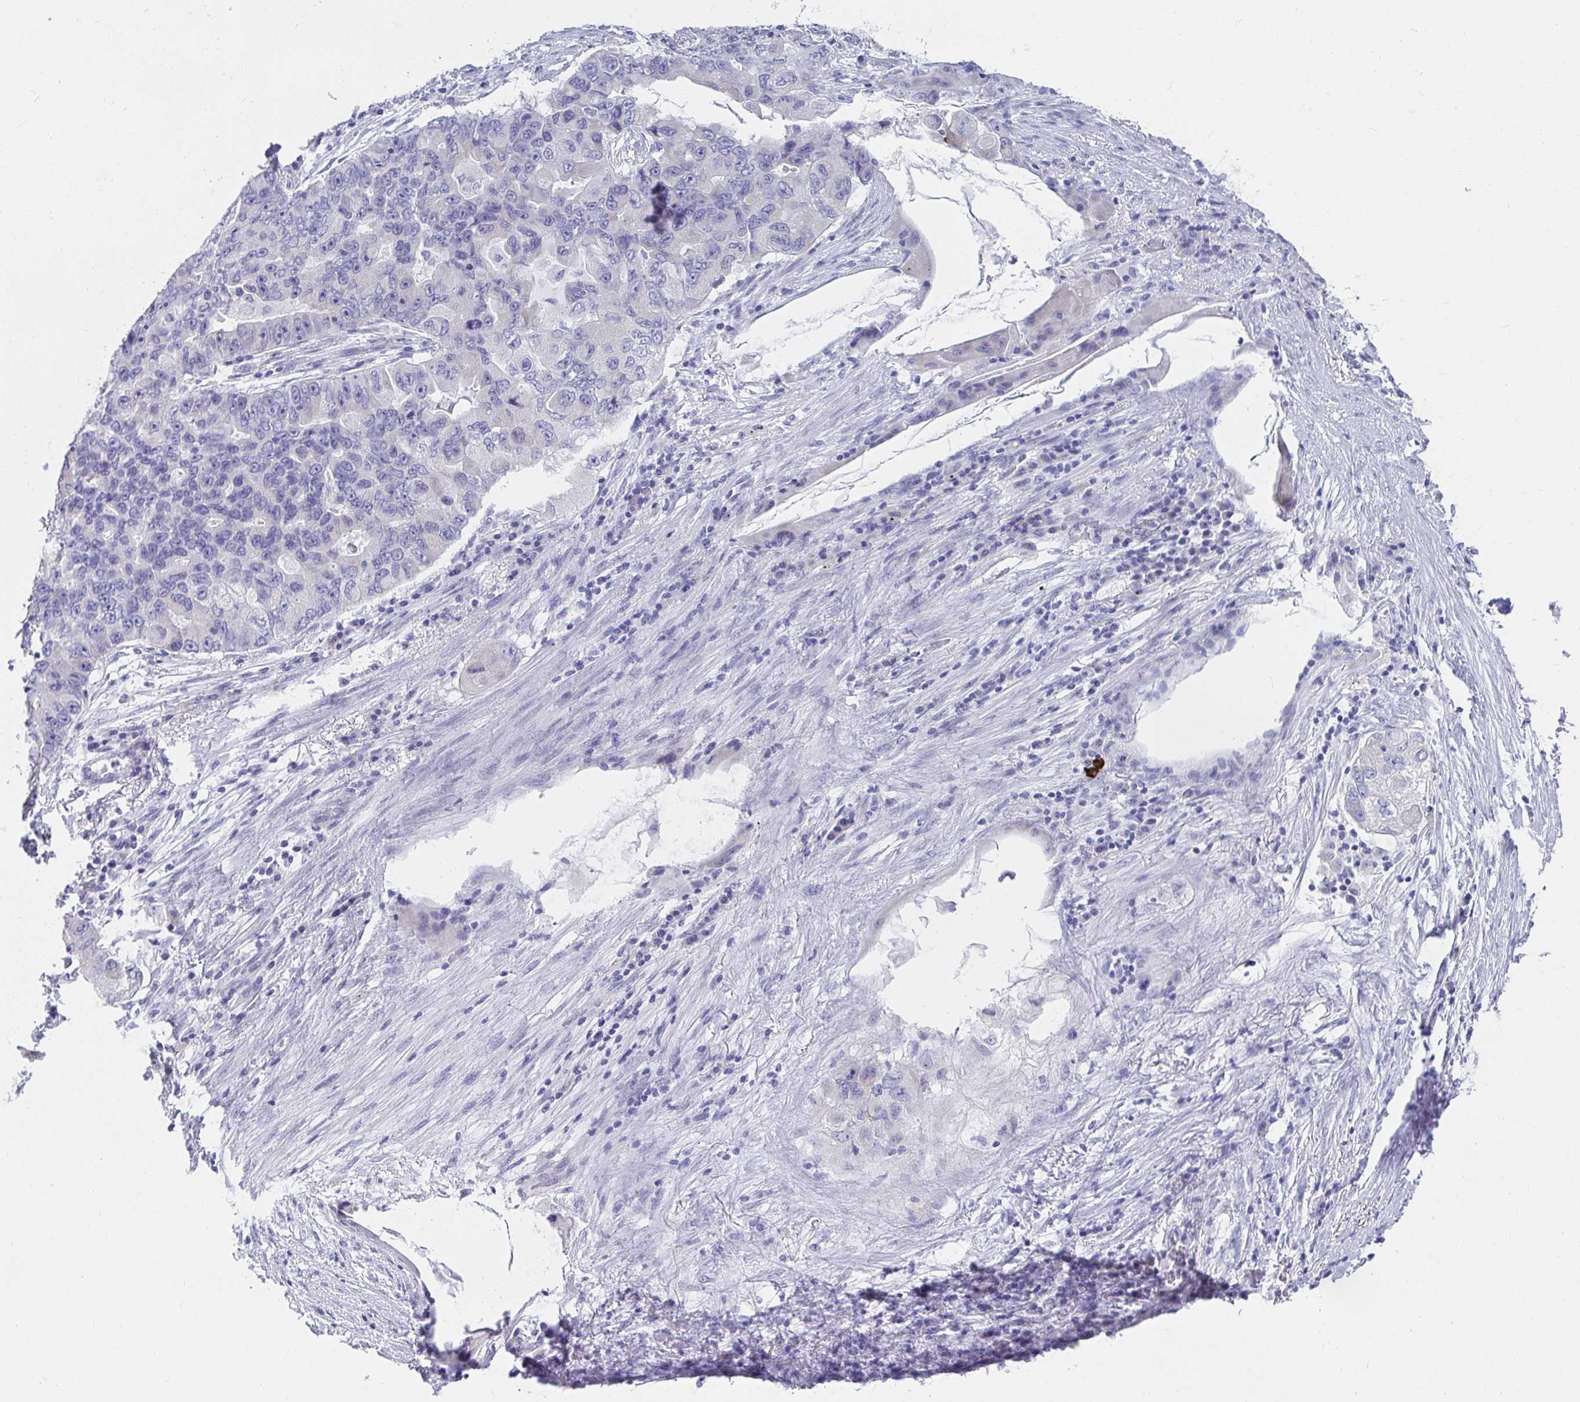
{"staining": {"intensity": "negative", "quantity": "none", "location": "none"}, "tissue": "lung cancer", "cell_type": "Tumor cells", "image_type": "cancer", "snomed": [{"axis": "morphology", "description": "Adenocarcinoma, NOS"}, {"axis": "morphology", "description": "Adenocarcinoma, metastatic, NOS"}, {"axis": "topography", "description": "Lymph node"}, {"axis": "topography", "description": "Lung"}], "caption": "The IHC histopathology image has no significant staining in tumor cells of lung cancer (adenocarcinoma) tissue.", "gene": "VGLL1", "patient": {"sex": "female", "age": 54}}